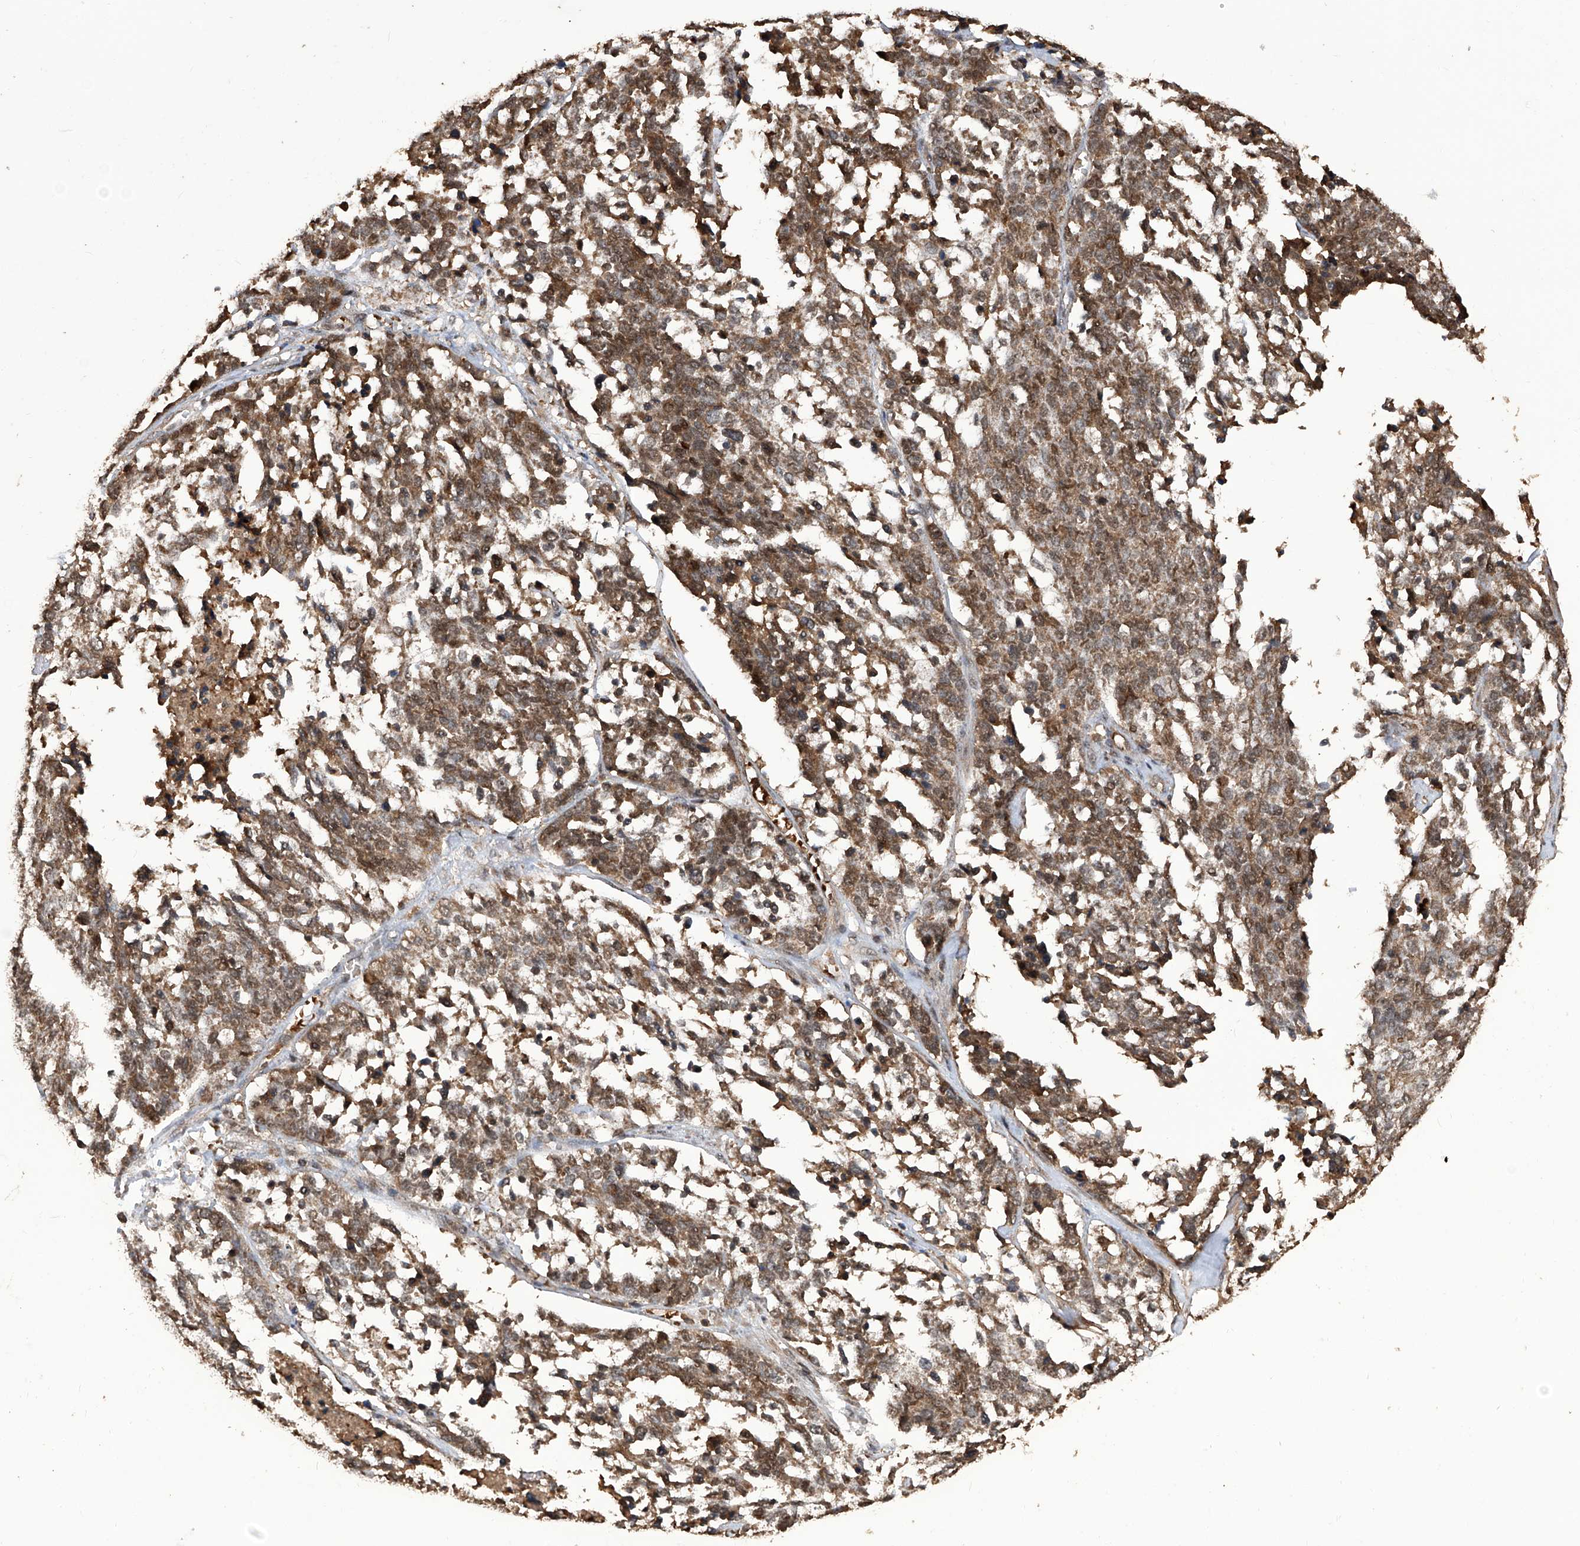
{"staining": {"intensity": "moderate", "quantity": ">75%", "location": "cytoplasmic/membranous,nuclear"}, "tissue": "ovarian cancer", "cell_type": "Tumor cells", "image_type": "cancer", "snomed": [{"axis": "morphology", "description": "Cystadenocarcinoma, serous, NOS"}, {"axis": "topography", "description": "Ovary"}], "caption": "High-power microscopy captured an immunohistochemistry histopathology image of ovarian cancer (serous cystadenocarcinoma), revealing moderate cytoplasmic/membranous and nuclear staining in approximately >75% of tumor cells.", "gene": "LYSMD4", "patient": {"sex": "female", "age": 44}}